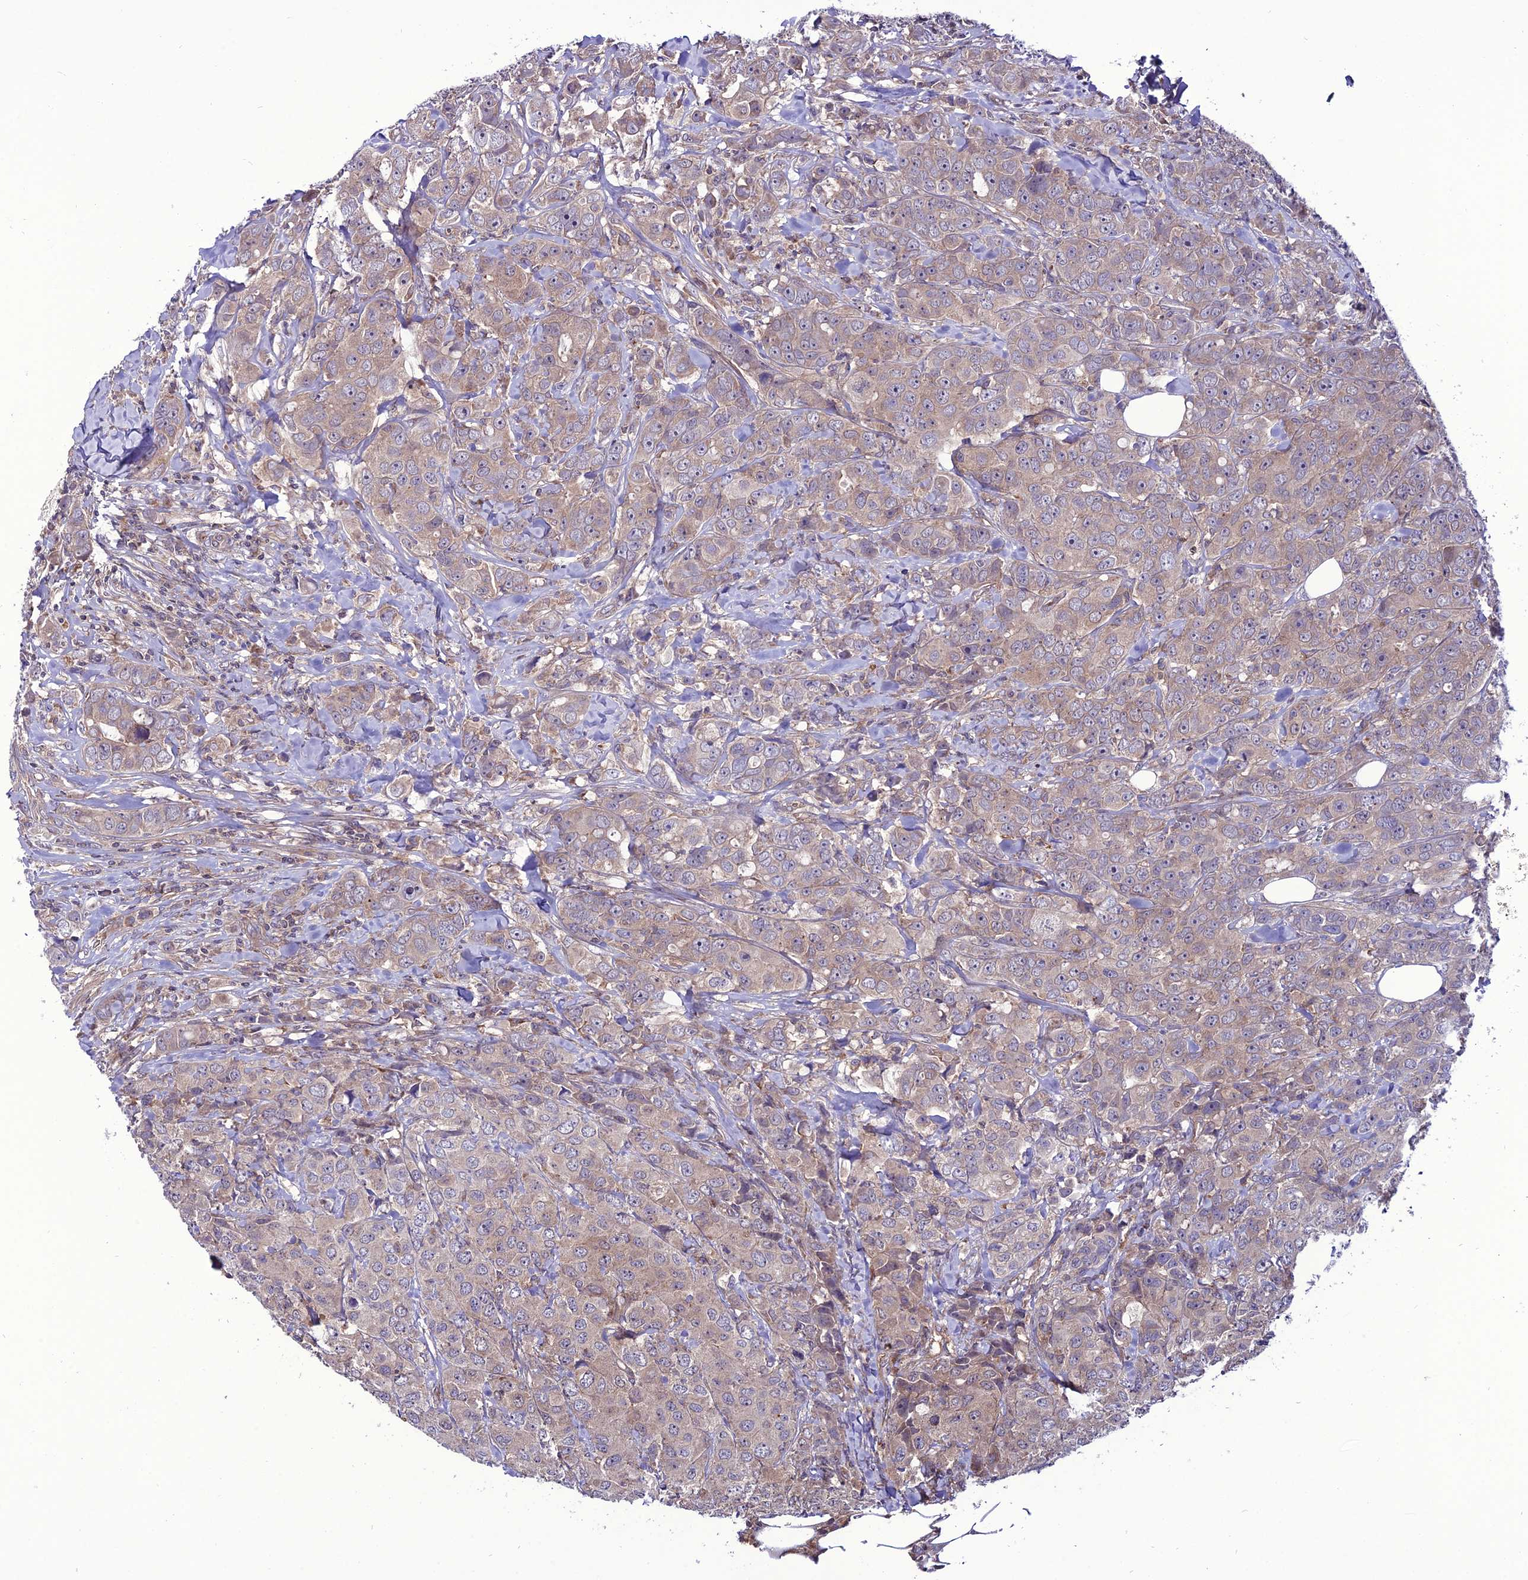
{"staining": {"intensity": "weak", "quantity": ">75%", "location": "cytoplasmic/membranous"}, "tissue": "breast cancer", "cell_type": "Tumor cells", "image_type": "cancer", "snomed": [{"axis": "morphology", "description": "Duct carcinoma"}, {"axis": "topography", "description": "Breast"}], "caption": "Breast intraductal carcinoma stained for a protein (brown) demonstrates weak cytoplasmic/membranous positive staining in approximately >75% of tumor cells.", "gene": "PPIL3", "patient": {"sex": "female", "age": 43}}